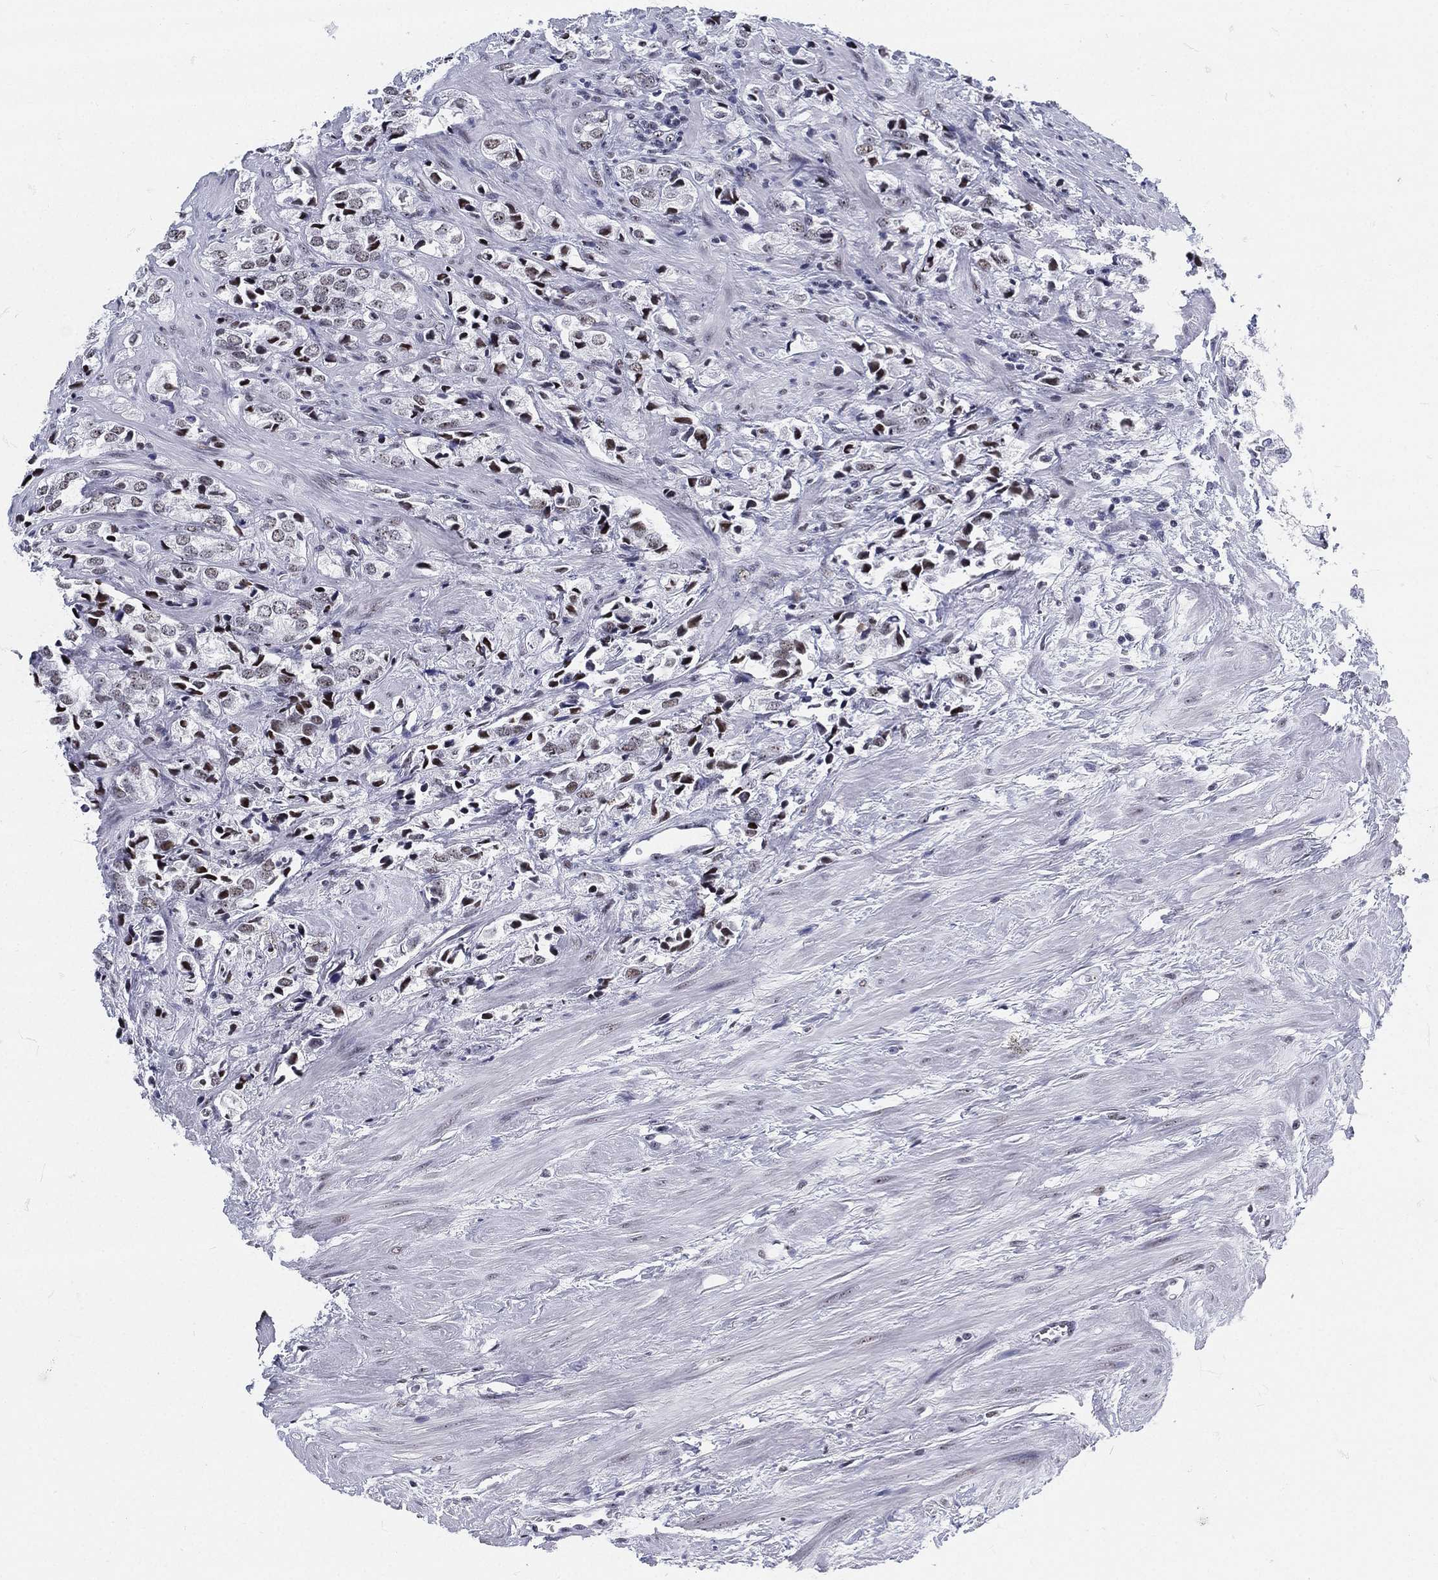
{"staining": {"intensity": "moderate", "quantity": "<25%", "location": "nuclear"}, "tissue": "prostate cancer", "cell_type": "Tumor cells", "image_type": "cancer", "snomed": [{"axis": "morphology", "description": "Adenocarcinoma, NOS"}, {"axis": "topography", "description": "Prostate and seminal vesicle, NOS"}], "caption": "About <25% of tumor cells in prostate cancer (adenocarcinoma) exhibit moderate nuclear protein staining as visualized by brown immunohistochemical staining.", "gene": "MAPK8IP1", "patient": {"sex": "male", "age": 63}}